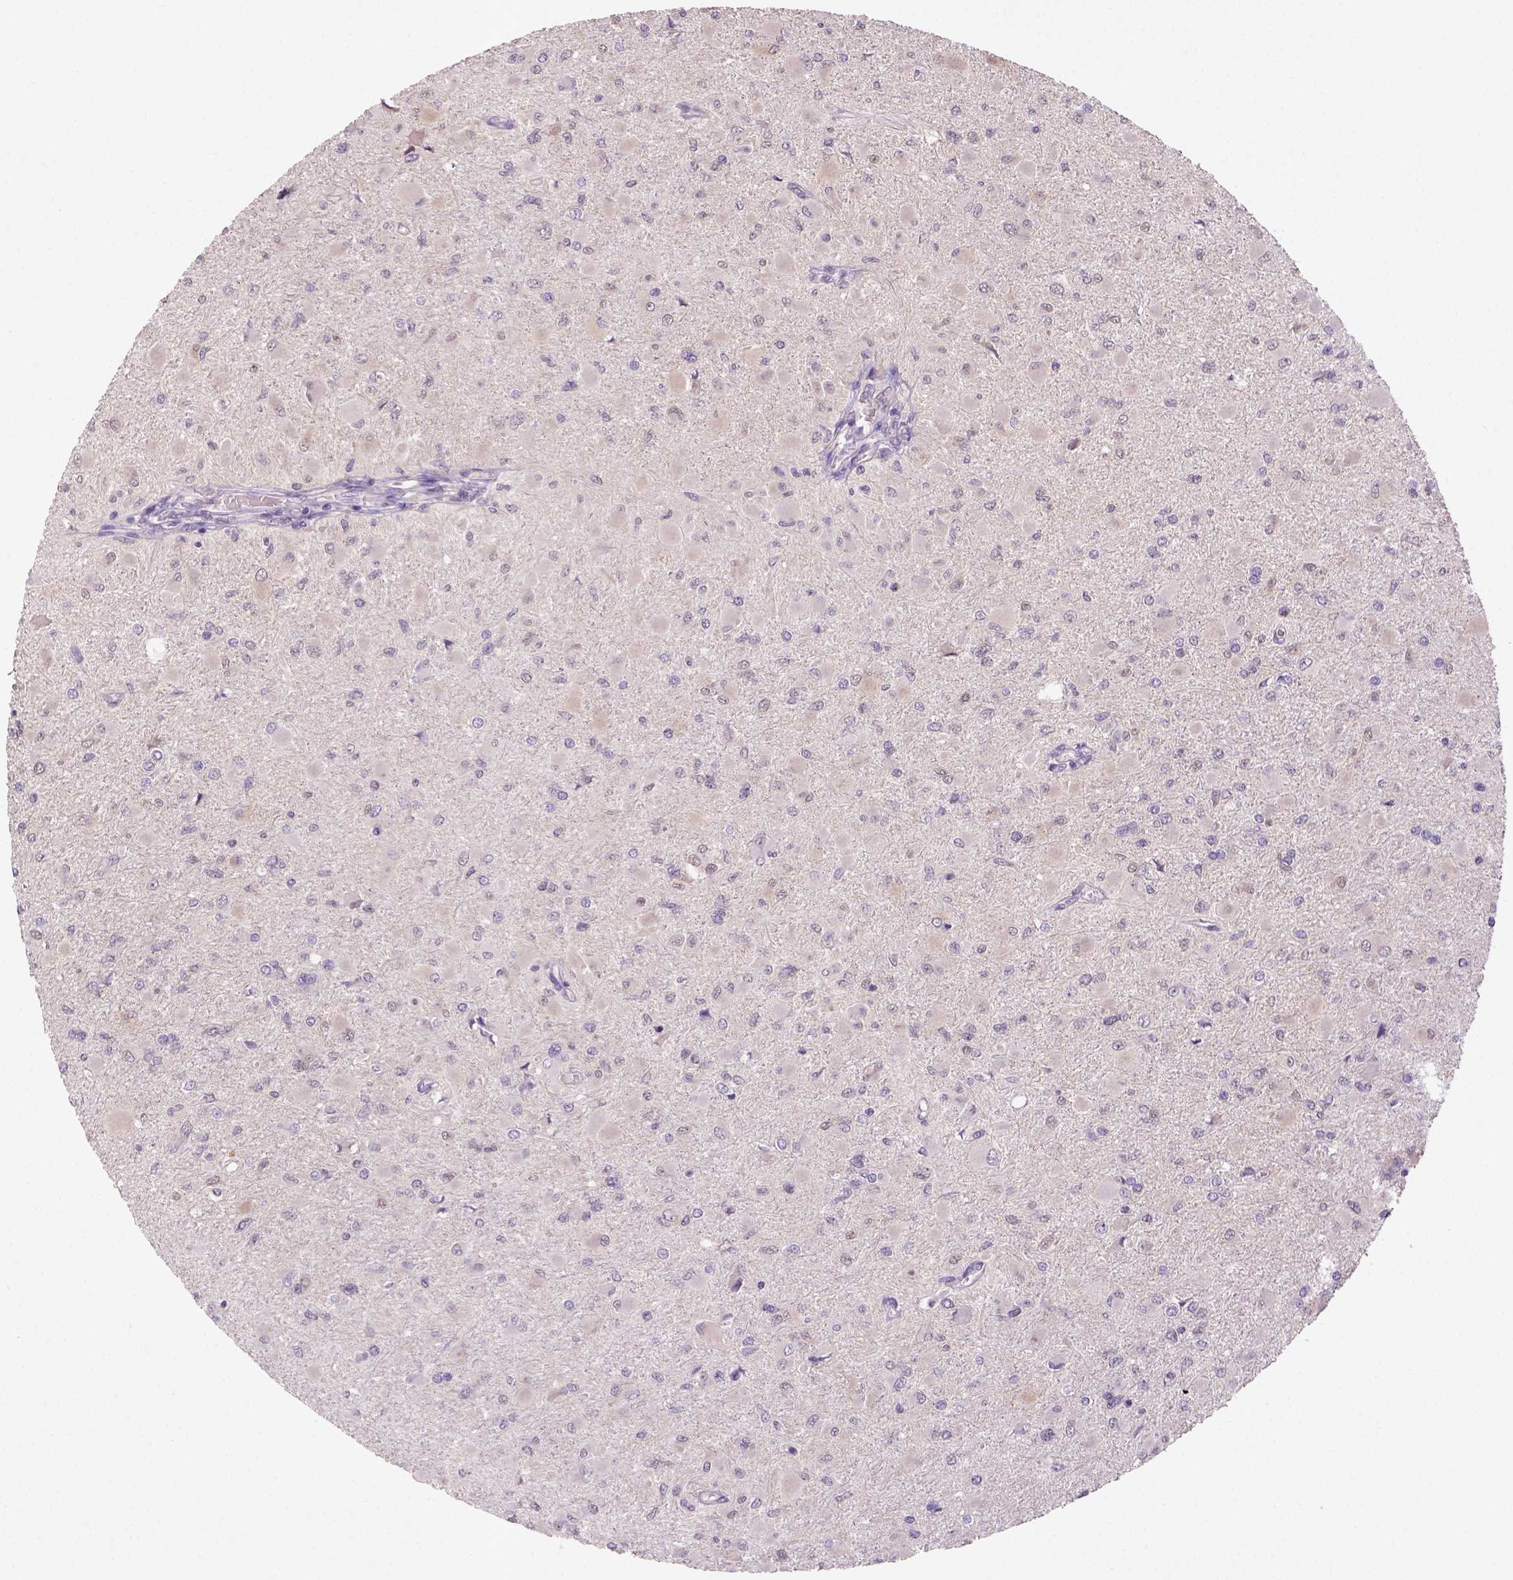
{"staining": {"intensity": "negative", "quantity": "none", "location": "none"}, "tissue": "glioma", "cell_type": "Tumor cells", "image_type": "cancer", "snomed": [{"axis": "morphology", "description": "Glioma, malignant, High grade"}, {"axis": "topography", "description": "Cerebral cortex"}], "caption": "Glioma stained for a protein using immunohistochemistry displays no expression tumor cells.", "gene": "NLGN2", "patient": {"sex": "female", "age": 36}}